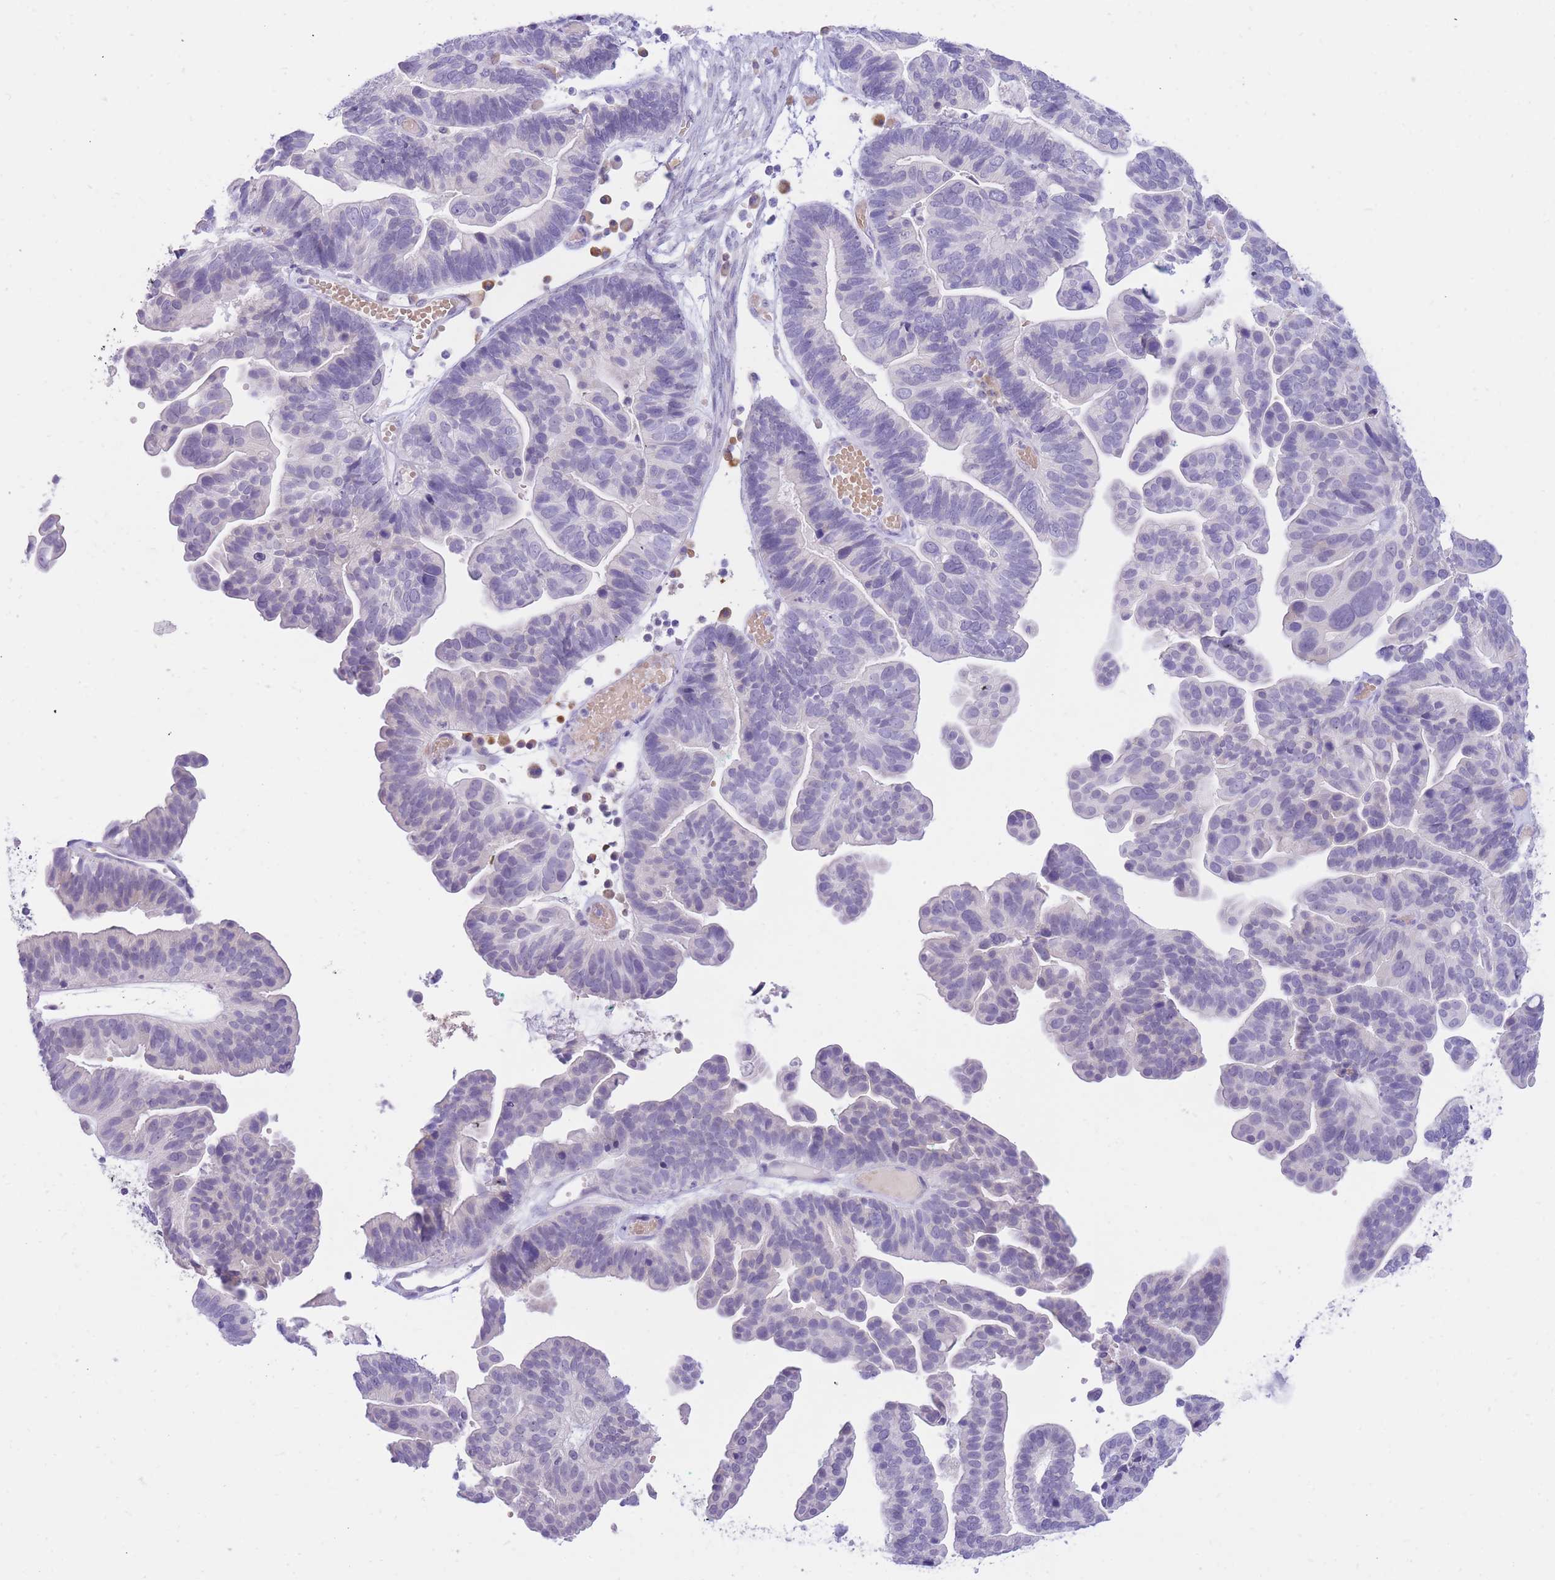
{"staining": {"intensity": "negative", "quantity": "none", "location": "none"}, "tissue": "ovarian cancer", "cell_type": "Tumor cells", "image_type": "cancer", "snomed": [{"axis": "morphology", "description": "Cystadenocarcinoma, serous, NOS"}, {"axis": "topography", "description": "Ovary"}], "caption": "Ovarian cancer (serous cystadenocarcinoma) was stained to show a protein in brown. There is no significant staining in tumor cells.", "gene": "SSUH2", "patient": {"sex": "female", "age": 56}}